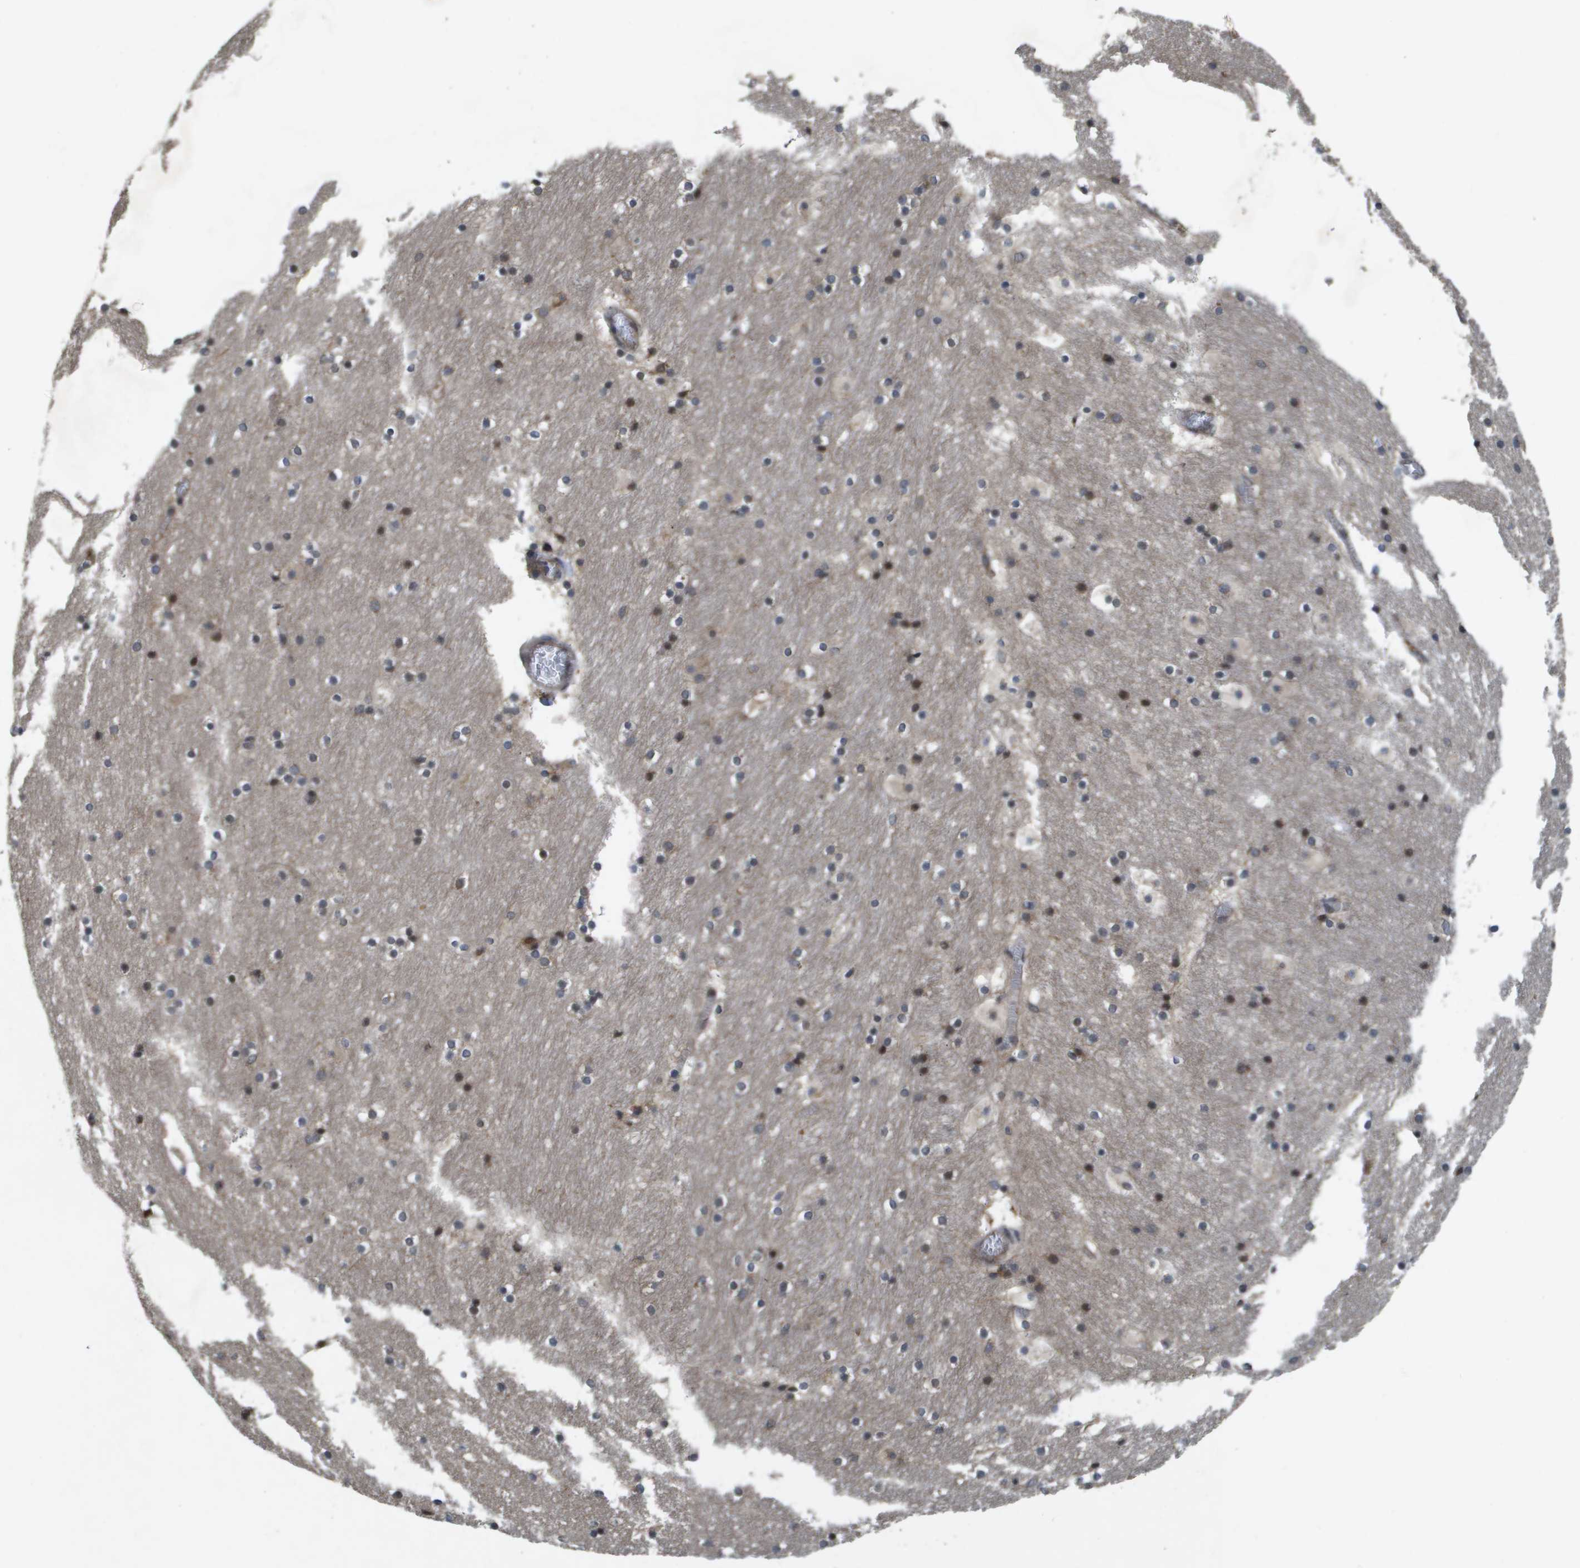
{"staining": {"intensity": "moderate", "quantity": "25%-75%", "location": "cytoplasmic/membranous,nuclear"}, "tissue": "hippocampus", "cell_type": "Glial cells", "image_type": "normal", "snomed": [{"axis": "morphology", "description": "Normal tissue, NOS"}, {"axis": "topography", "description": "Hippocampus"}], "caption": "Normal hippocampus reveals moderate cytoplasmic/membranous,nuclear positivity in approximately 25%-75% of glial cells.", "gene": "SPTLC1", "patient": {"sex": "male", "age": 45}}